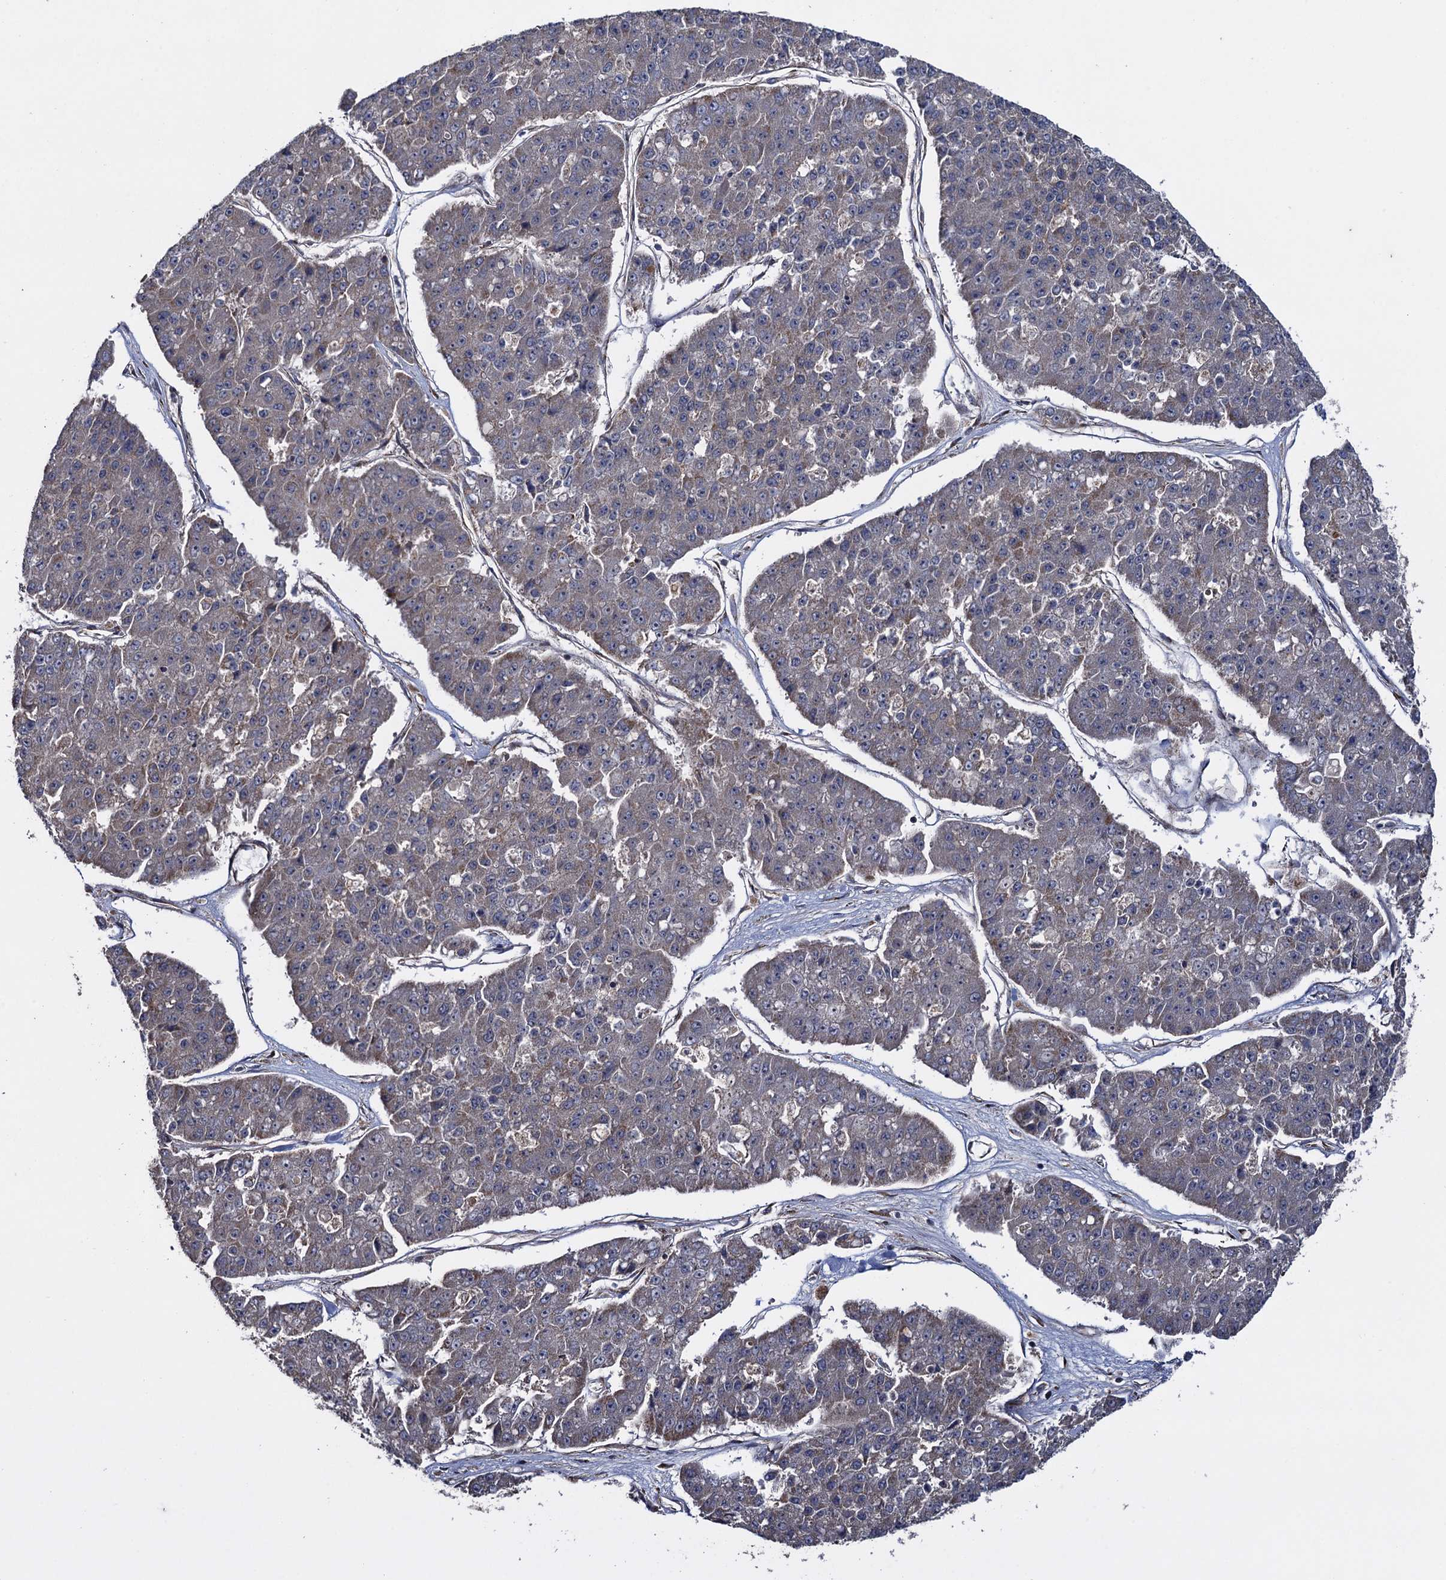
{"staining": {"intensity": "weak", "quantity": "<25%", "location": "cytoplasmic/membranous"}, "tissue": "pancreatic cancer", "cell_type": "Tumor cells", "image_type": "cancer", "snomed": [{"axis": "morphology", "description": "Adenocarcinoma, NOS"}, {"axis": "topography", "description": "Pancreas"}], "caption": "The photomicrograph demonstrates no staining of tumor cells in pancreatic adenocarcinoma.", "gene": "HAUS1", "patient": {"sex": "male", "age": 50}}